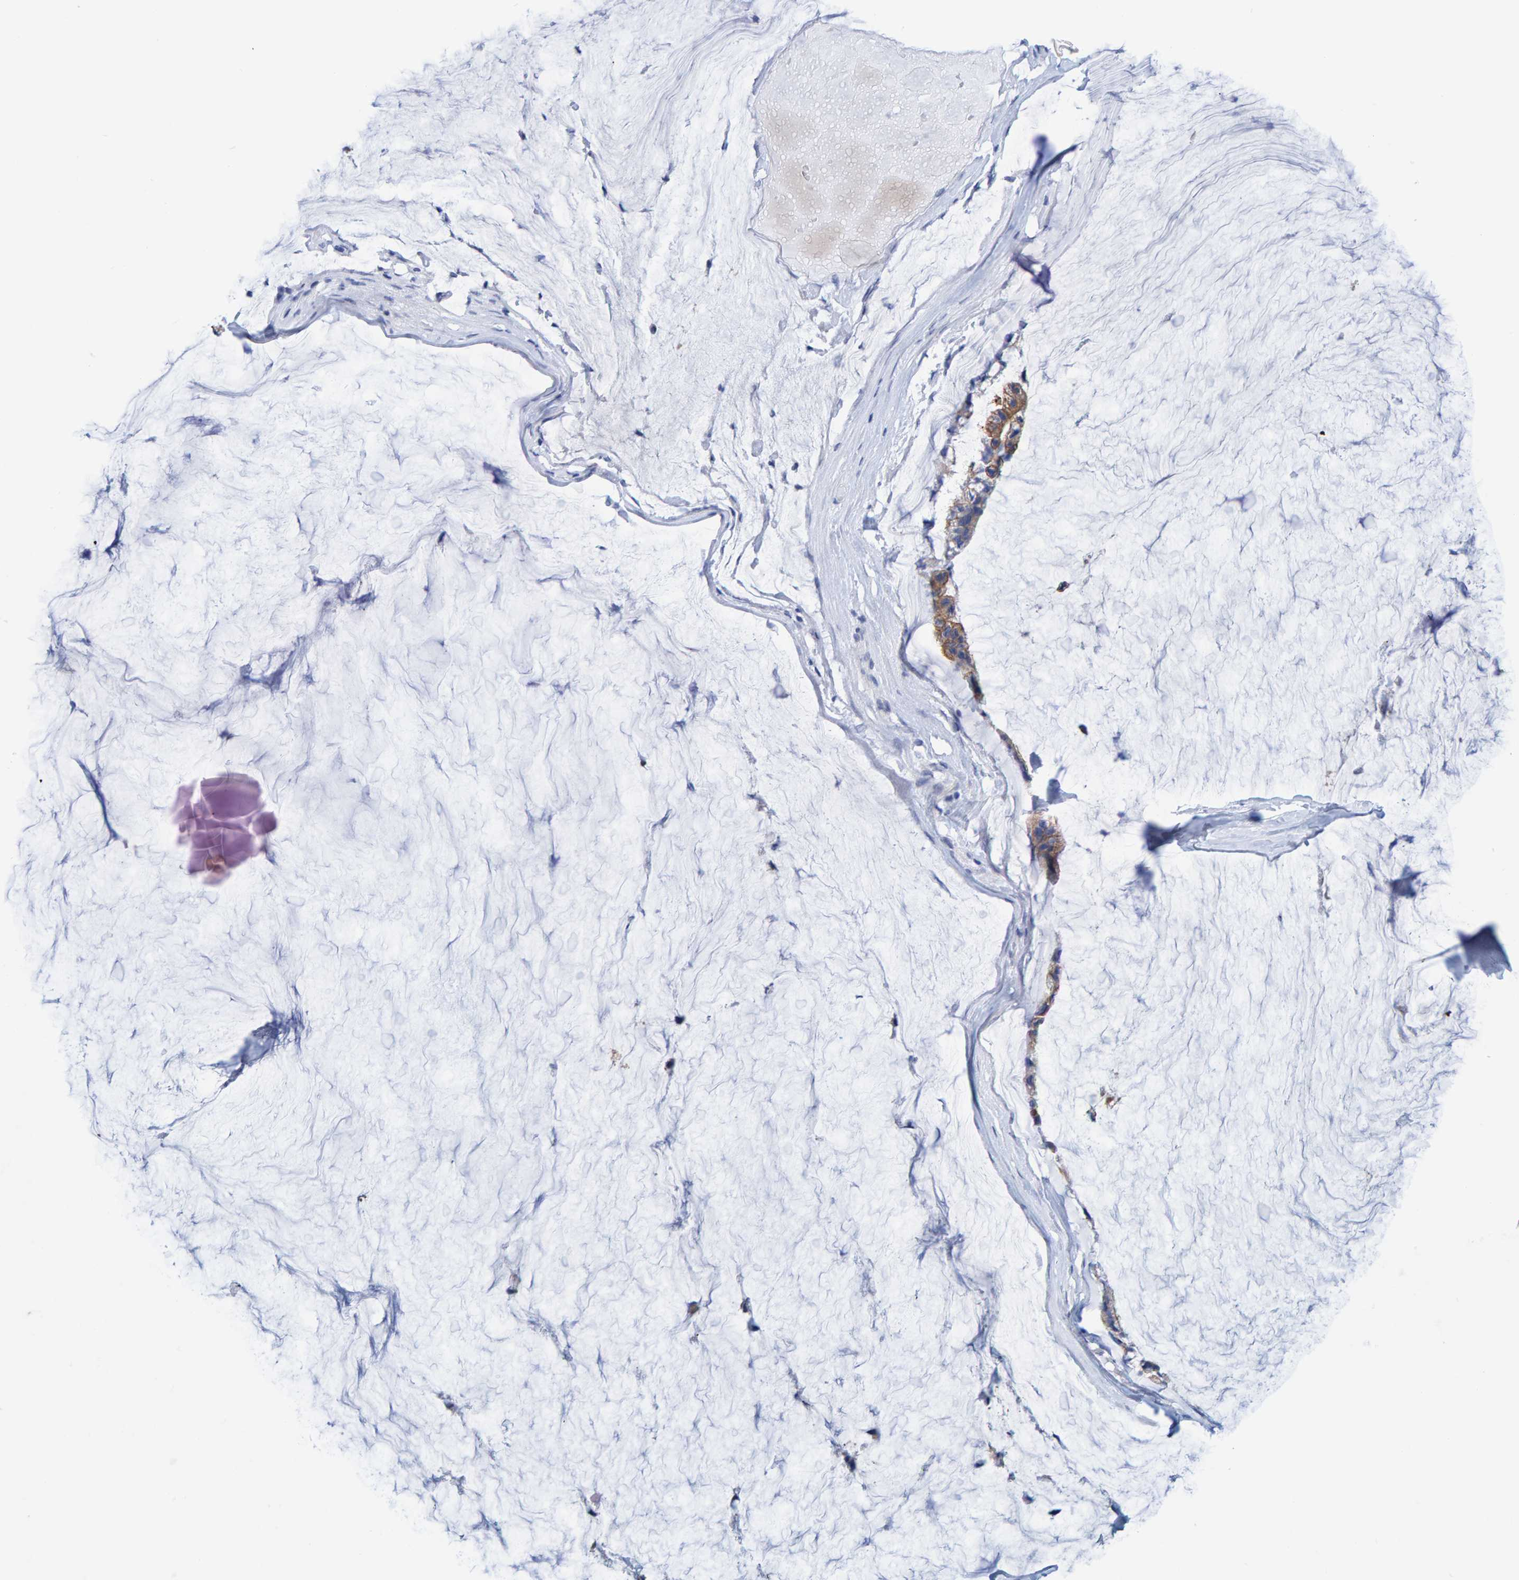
{"staining": {"intensity": "moderate", "quantity": ">75%", "location": "cytoplasmic/membranous"}, "tissue": "ovarian cancer", "cell_type": "Tumor cells", "image_type": "cancer", "snomed": [{"axis": "morphology", "description": "Cystadenocarcinoma, mucinous, NOS"}, {"axis": "topography", "description": "Ovary"}], "caption": "Approximately >75% of tumor cells in human ovarian mucinous cystadenocarcinoma display moderate cytoplasmic/membranous protein expression as visualized by brown immunohistochemical staining.", "gene": "JAKMIP3", "patient": {"sex": "female", "age": 39}}